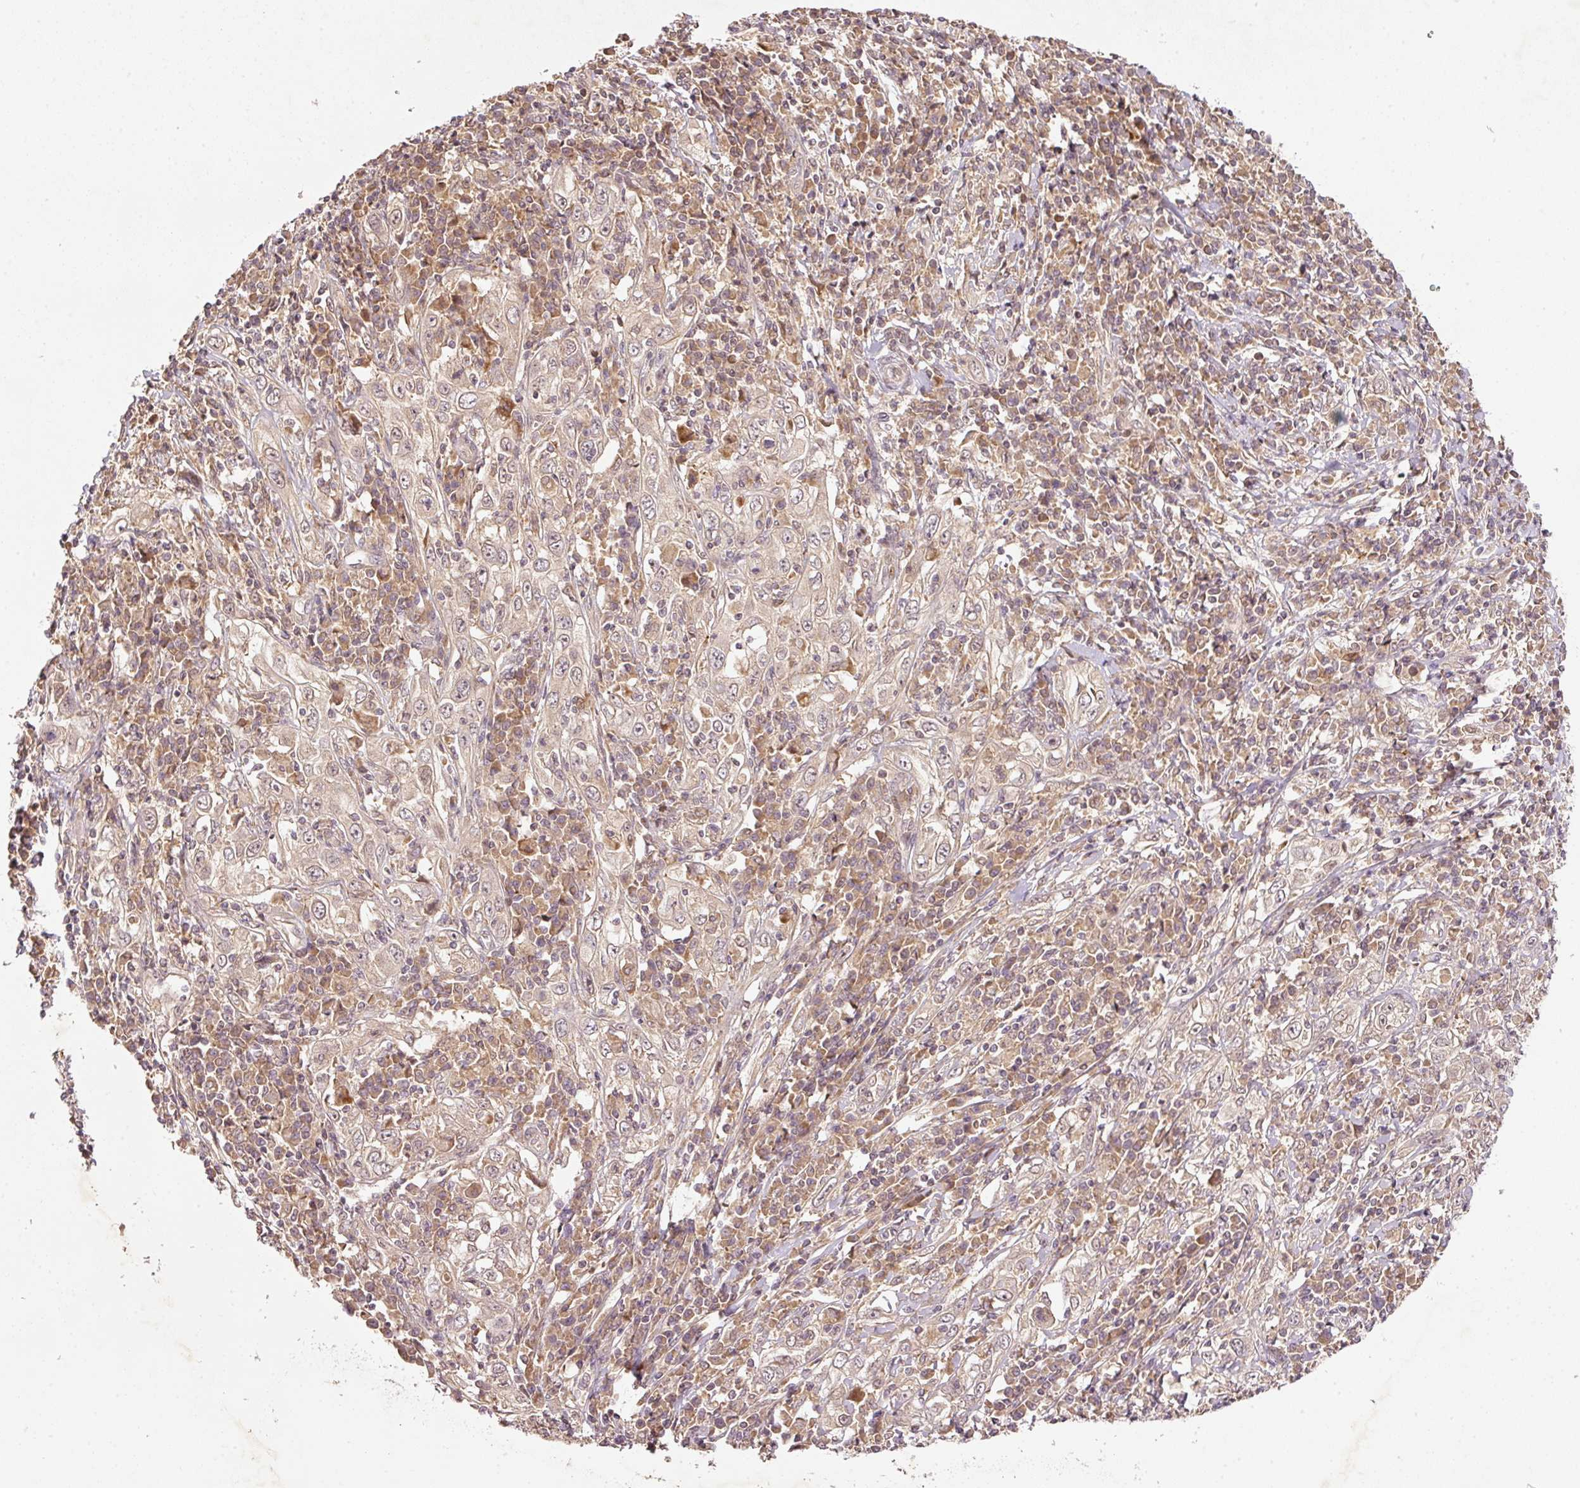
{"staining": {"intensity": "weak", "quantity": "<25%", "location": "nuclear"}, "tissue": "cervical cancer", "cell_type": "Tumor cells", "image_type": "cancer", "snomed": [{"axis": "morphology", "description": "Squamous cell carcinoma, NOS"}, {"axis": "topography", "description": "Cervix"}], "caption": "Tumor cells show no significant positivity in cervical squamous cell carcinoma.", "gene": "PCDHB1", "patient": {"sex": "female", "age": 46}}